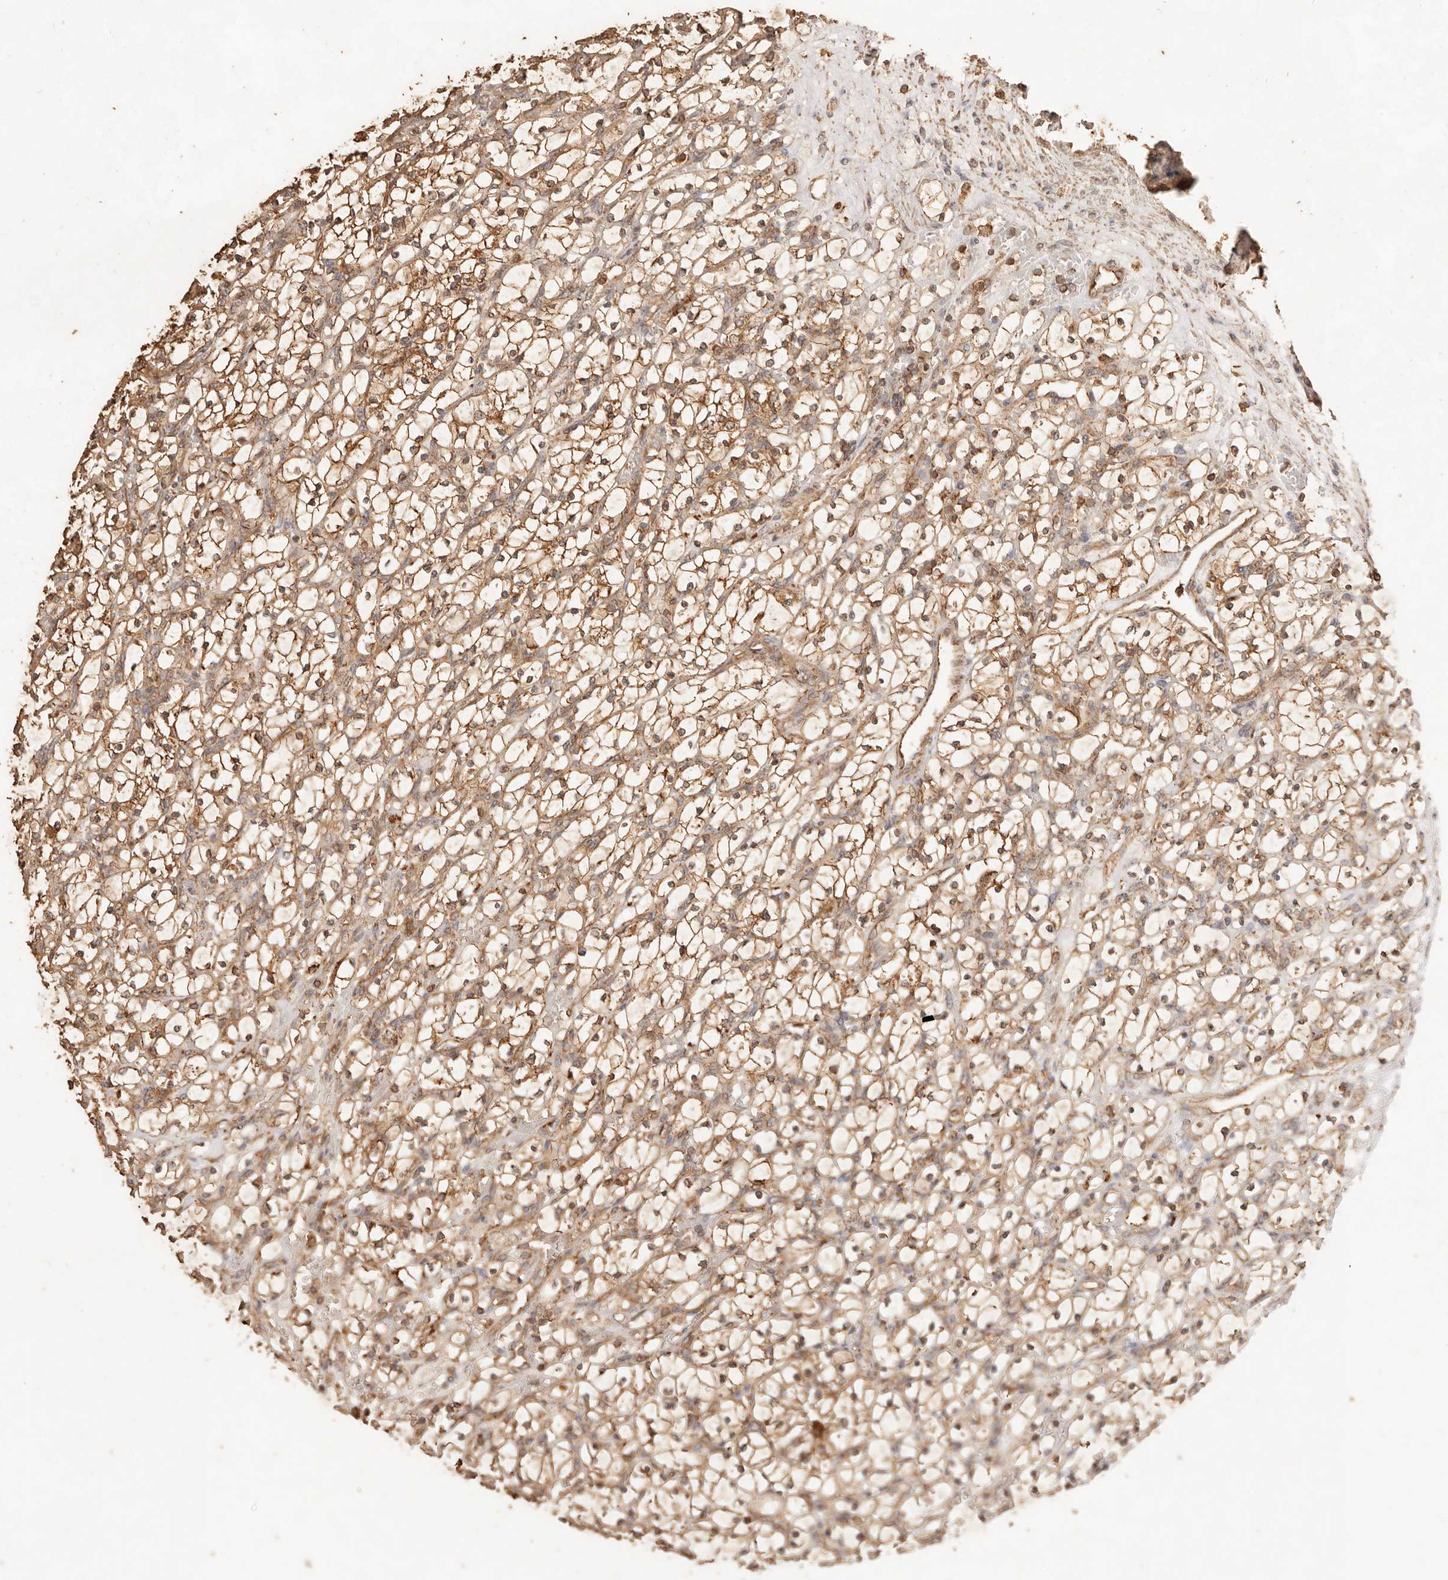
{"staining": {"intensity": "moderate", "quantity": ">75%", "location": "cytoplasmic/membranous"}, "tissue": "renal cancer", "cell_type": "Tumor cells", "image_type": "cancer", "snomed": [{"axis": "morphology", "description": "Adenocarcinoma, NOS"}, {"axis": "topography", "description": "Kidney"}], "caption": "IHC (DAB) staining of adenocarcinoma (renal) exhibits moderate cytoplasmic/membranous protein expression in approximately >75% of tumor cells.", "gene": "FAM180B", "patient": {"sex": "female", "age": 69}}